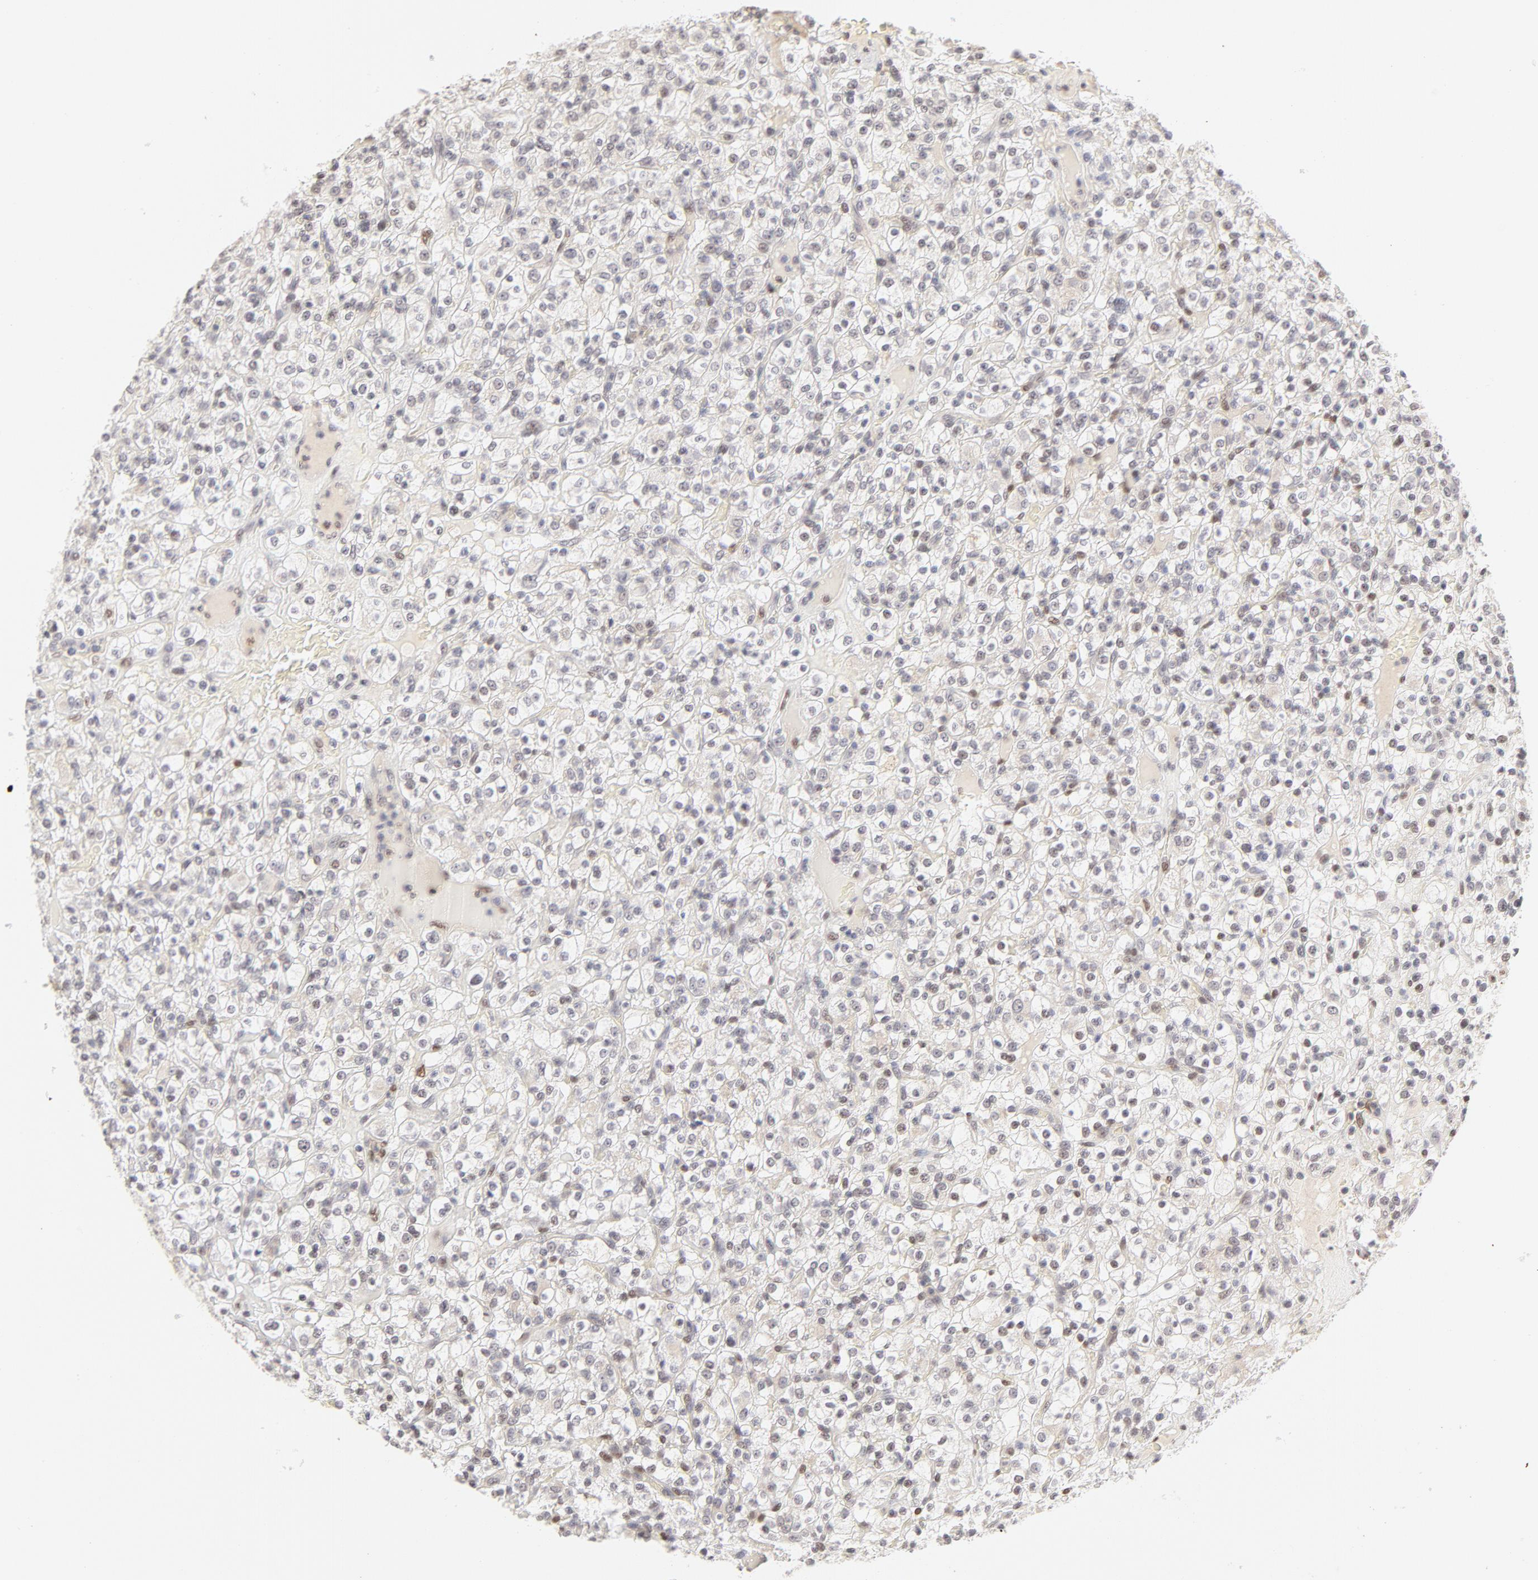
{"staining": {"intensity": "weak", "quantity": "<25%", "location": "nuclear"}, "tissue": "renal cancer", "cell_type": "Tumor cells", "image_type": "cancer", "snomed": [{"axis": "morphology", "description": "Normal tissue, NOS"}, {"axis": "morphology", "description": "Adenocarcinoma, NOS"}, {"axis": "topography", "description": "Kidney"}], "caption": "Tumor cells are negative for protein expression in human renal cancer (adenocarcinoma). (Stains: DAB IHC with hematoxylin counter stain, Microscopy: brightfield microscopy at high magnification).", "gene": "PBX3", "patient": {"sex": "female", "age": 72}}